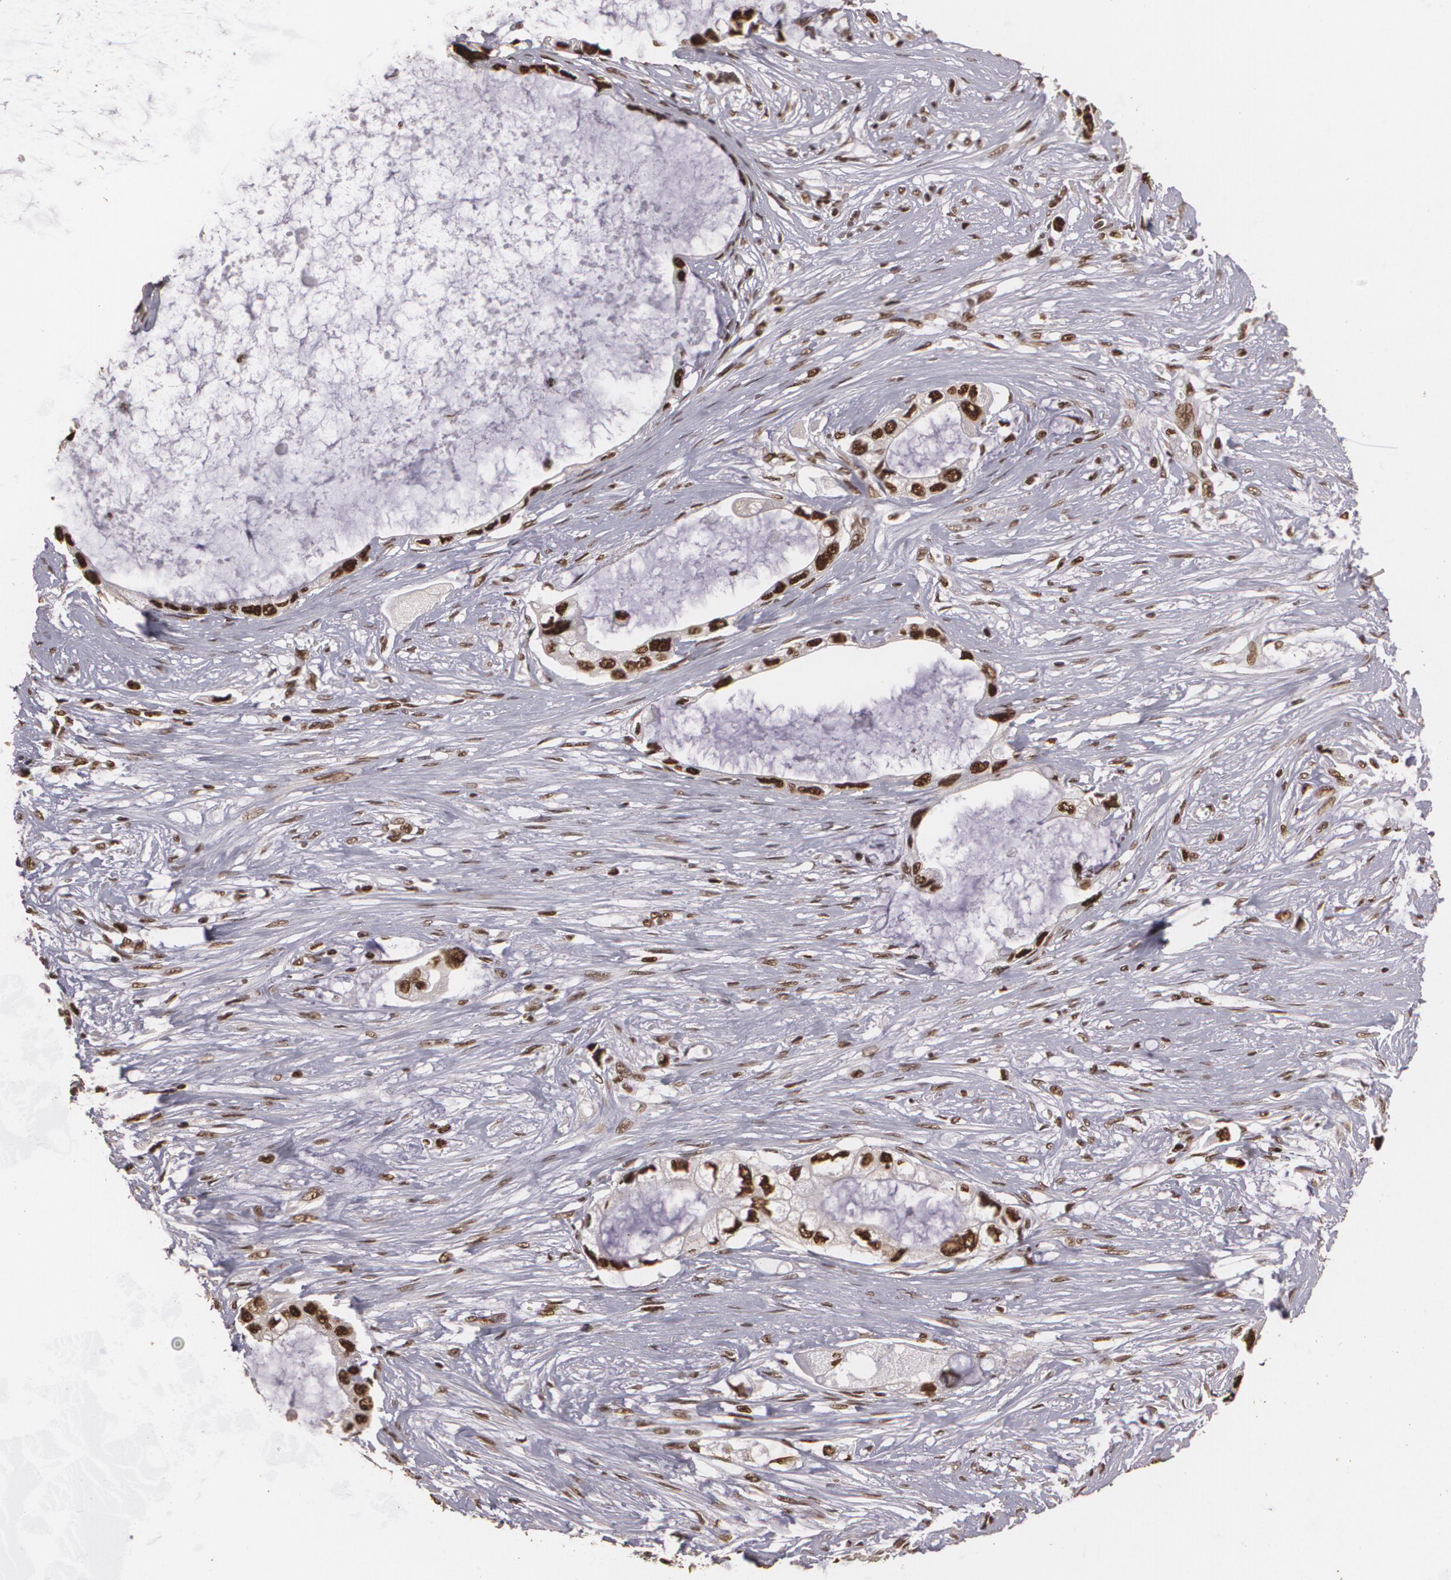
{"staining": {"intensity": "strong", "quantity": ">75%", "location": "nuclear"}, "tissue": "pancreatic cancer", "cell_type": "Tumor cells", "image_type": "cancer", "snomed": [{"axis": "morphology", "description": "Adenocarcinoma, NOS"}, {"axis": "topography", "description": "Pancreas"}, {"axis": "topography", "description": "Stomach, upper"}], "caption": "Immunohistochemical staining of human pancreatic adenocarcinoma exhibits strong nuclear protein staining in about >75% of tumor cells.", "gene": "RCOR1", "patient": {"sex": "male", "age": 77}}